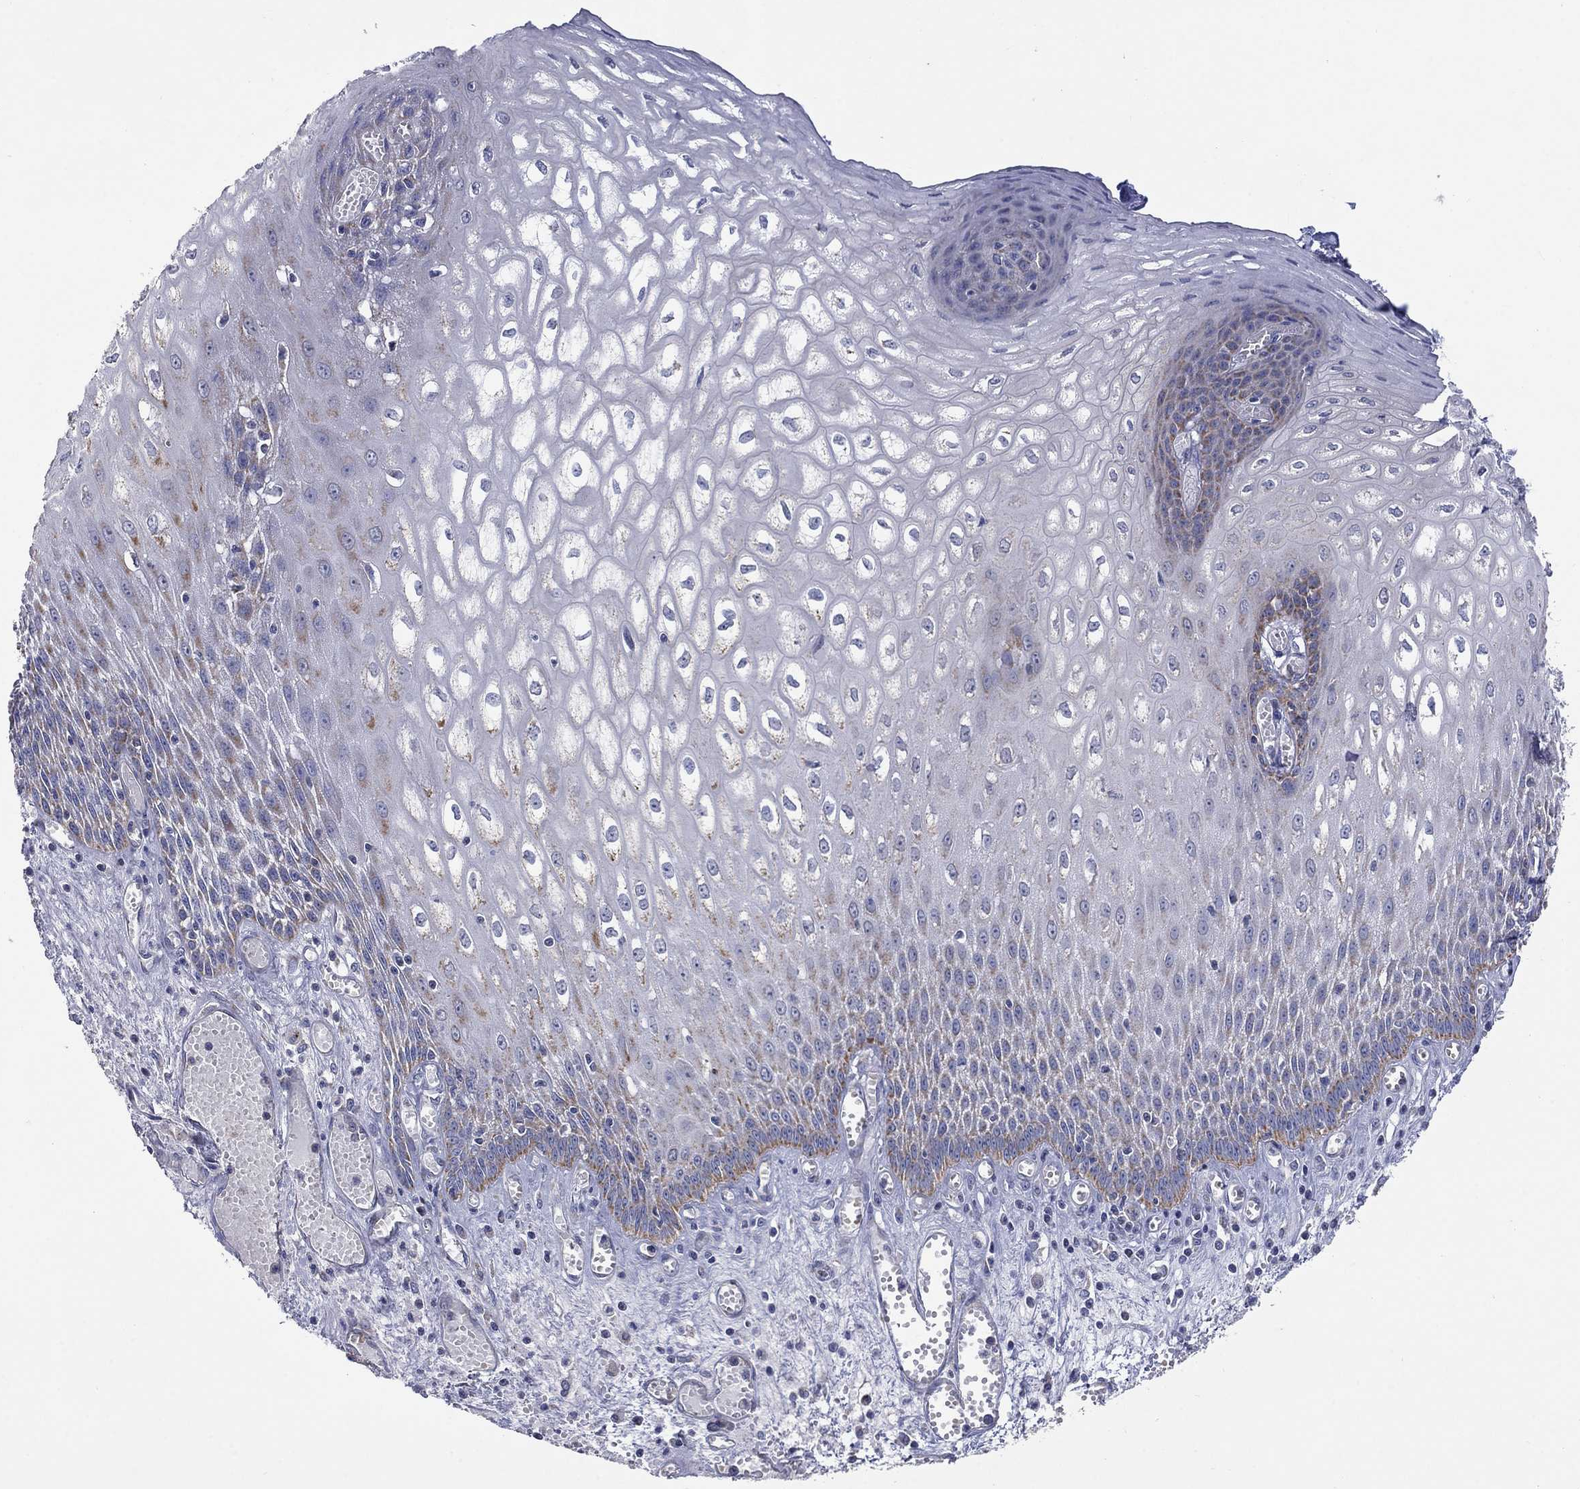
{"staining": {"intensity": "negative", "quantity": "none", "location": "none"}, "tissue": "esophagus", "cell_type": "Squamous epithelial cells", "image_type": "normal", "snomed": [{"axis": "morphology", "description": "Normal tissue, NOS"}, {"axis": "topography", "description": "Esophagus"}], "caption": "This is an immunohistochemistry (IHC) photomicrograph of unremarkable esophagus. There is no expression in squamous epithelial cells.", "gene": "HPS5", "patient": {"sex": "male", "age": 58}}